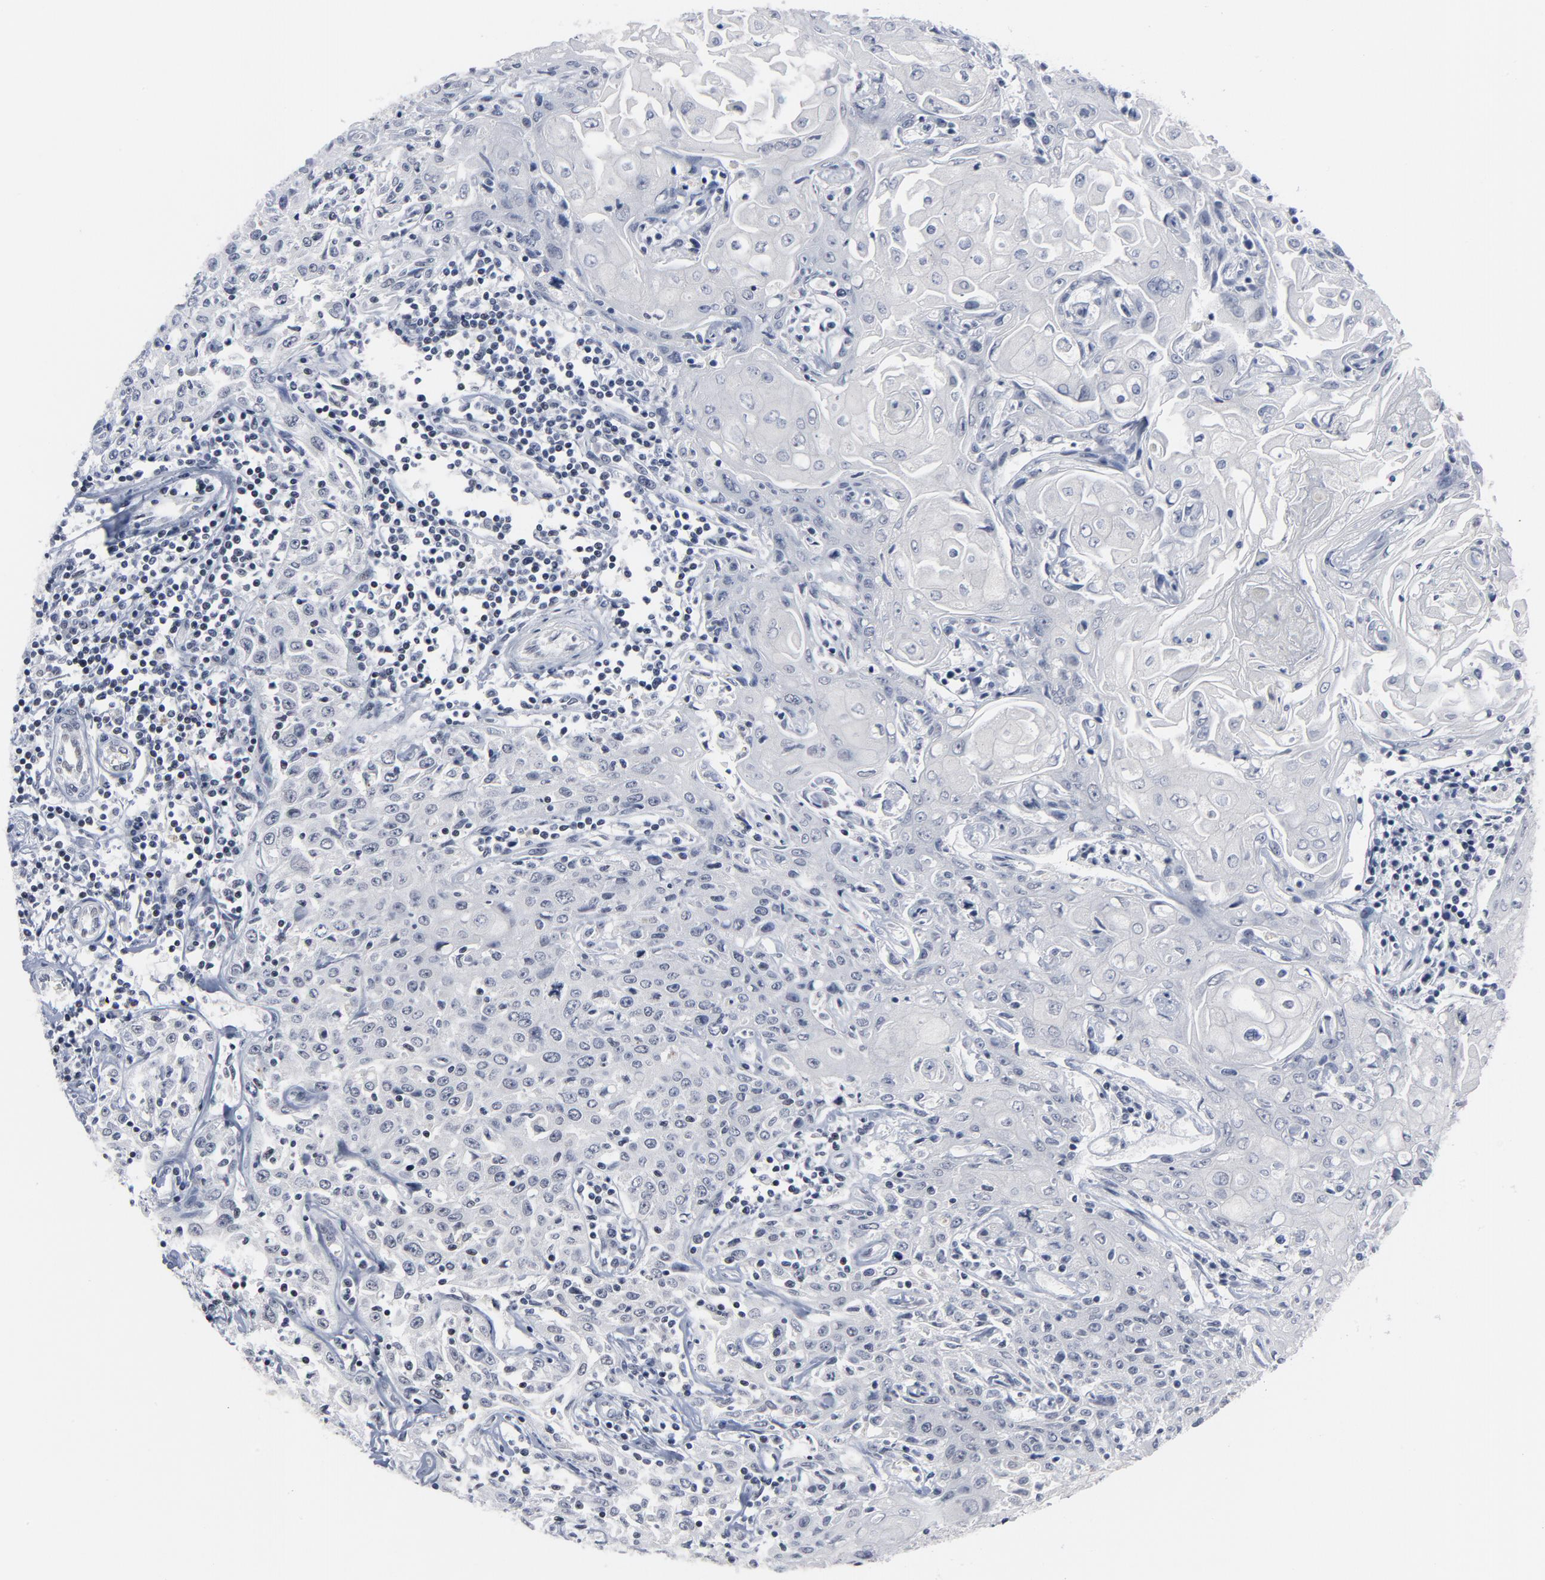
{"staining": {"intensity": "negative", "quantity": "none", "location": "none"}, "tissue": "head and neck cancer", "cell_type": "Tumor cells", "image_type": "cancer", "snomed": [{"axis": "morphology", "description": "Squamous cell carcinoma, NOS"}, {"axis": "topography", "description": "Oral tissue"}, {"axis": "topography", "description": "Head-Neck"}], "caption": "An image of human head and neck cancer (squamous cell carcinoma) is negative for staining in tumor cells. Brightfield microscopy of immunohistochemistry (IHC) stained with DAB (brown) and hematoxylin (blue), captured at high magnification.", "gene": "GABPA", "patient": {"sex": "female", "age": 76}}